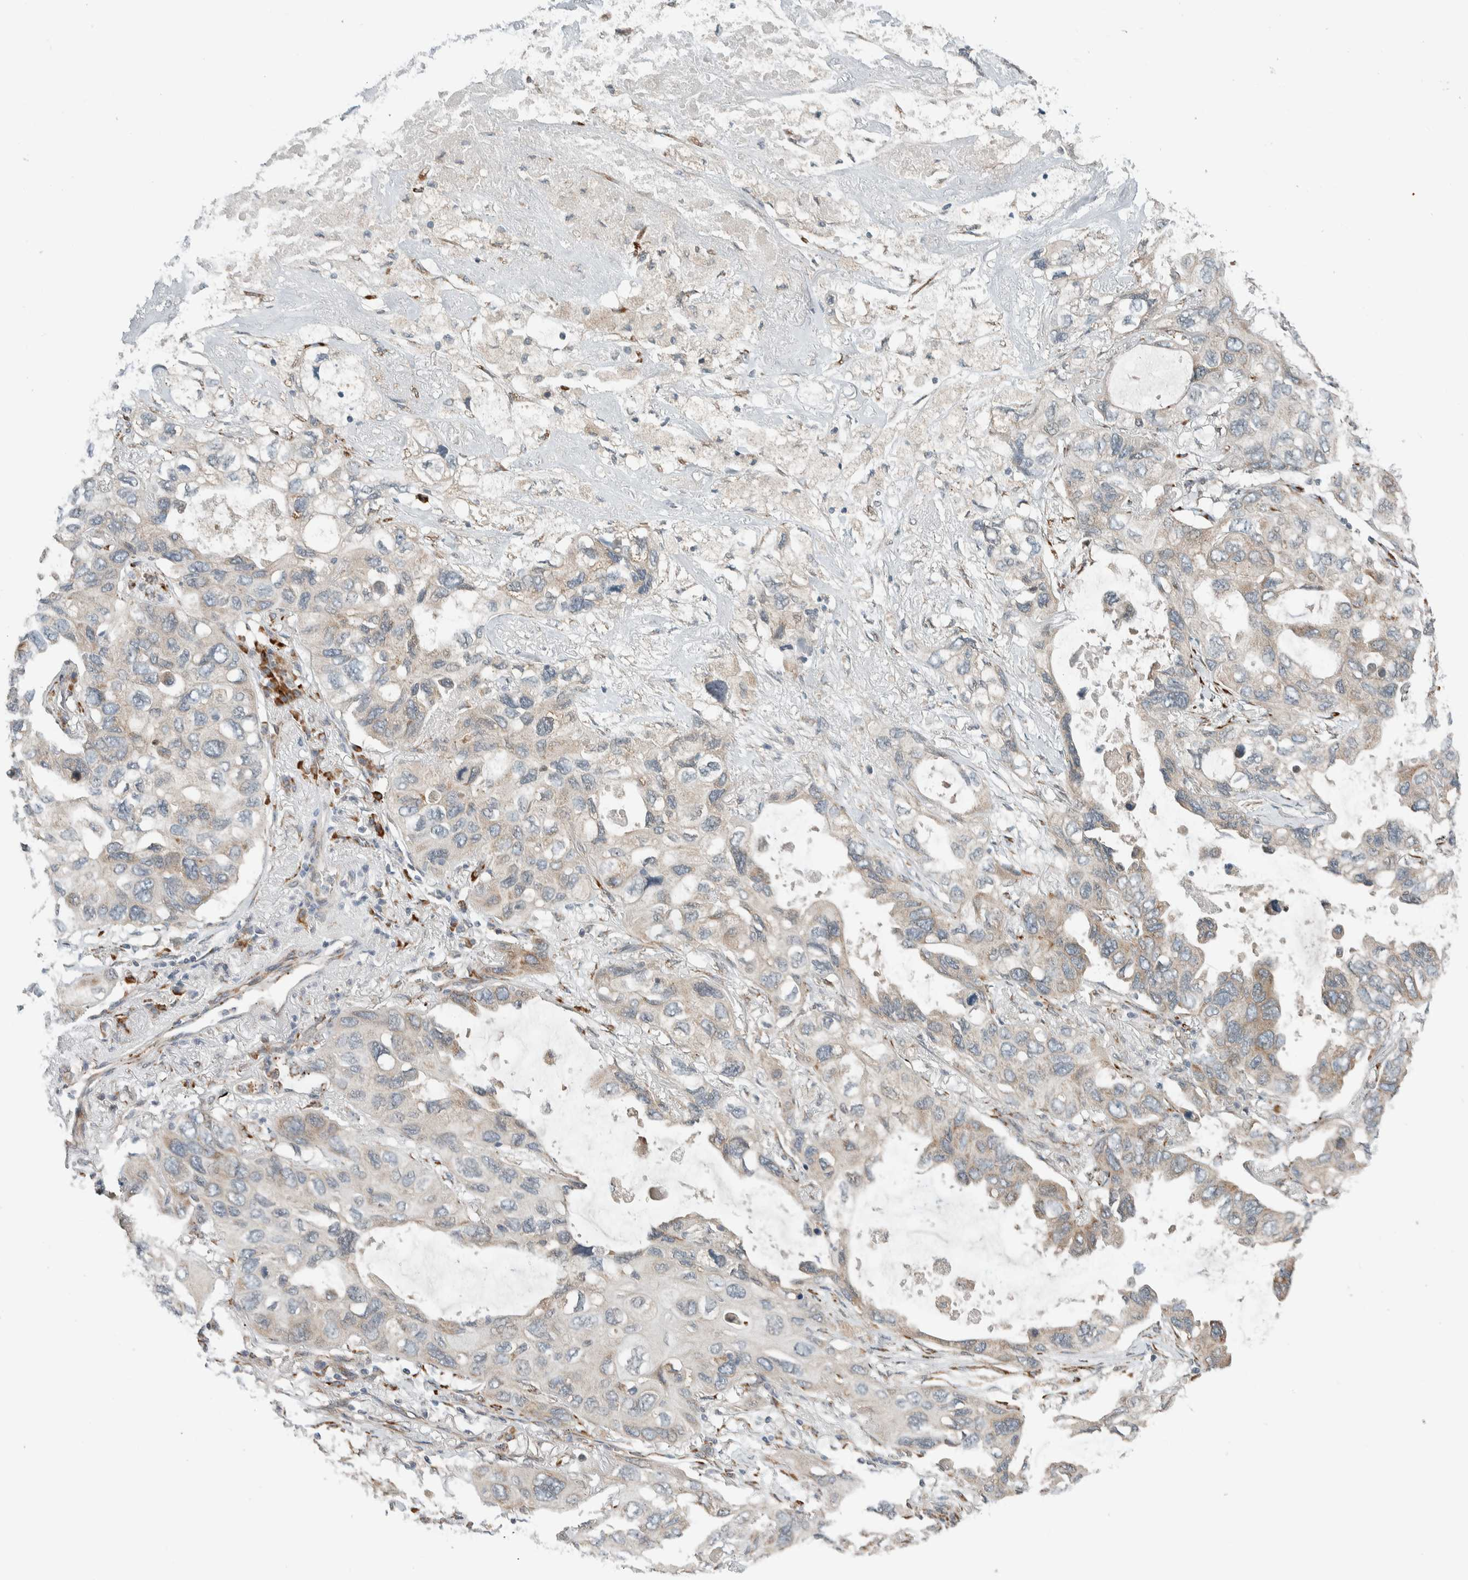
{"staining": {"intensity": "weak", "quantity": "<25%", "location": "cytoplasmic/membranous"}, "tissue": "lung cancer", "cell_type": "Tumor cells", "image_type": "cancer", "snomed": [{"axis": "morphology", "description": "Squamous cell carcinoma, NOS"}, {"axis": "topography", "description": "Lung"}], "caption": "The micrograph displays no significant positivity in tumor cells of lung cancer. The staining was performed using DAB (3,3'-diaminobenzidine) to visualize the protein expression in brown, while the nuclei were stained in blue with hematoxylin (Magnification: 20x).", "gene": "CTBP2", "patient": {"sex": "female", "age": 73}}